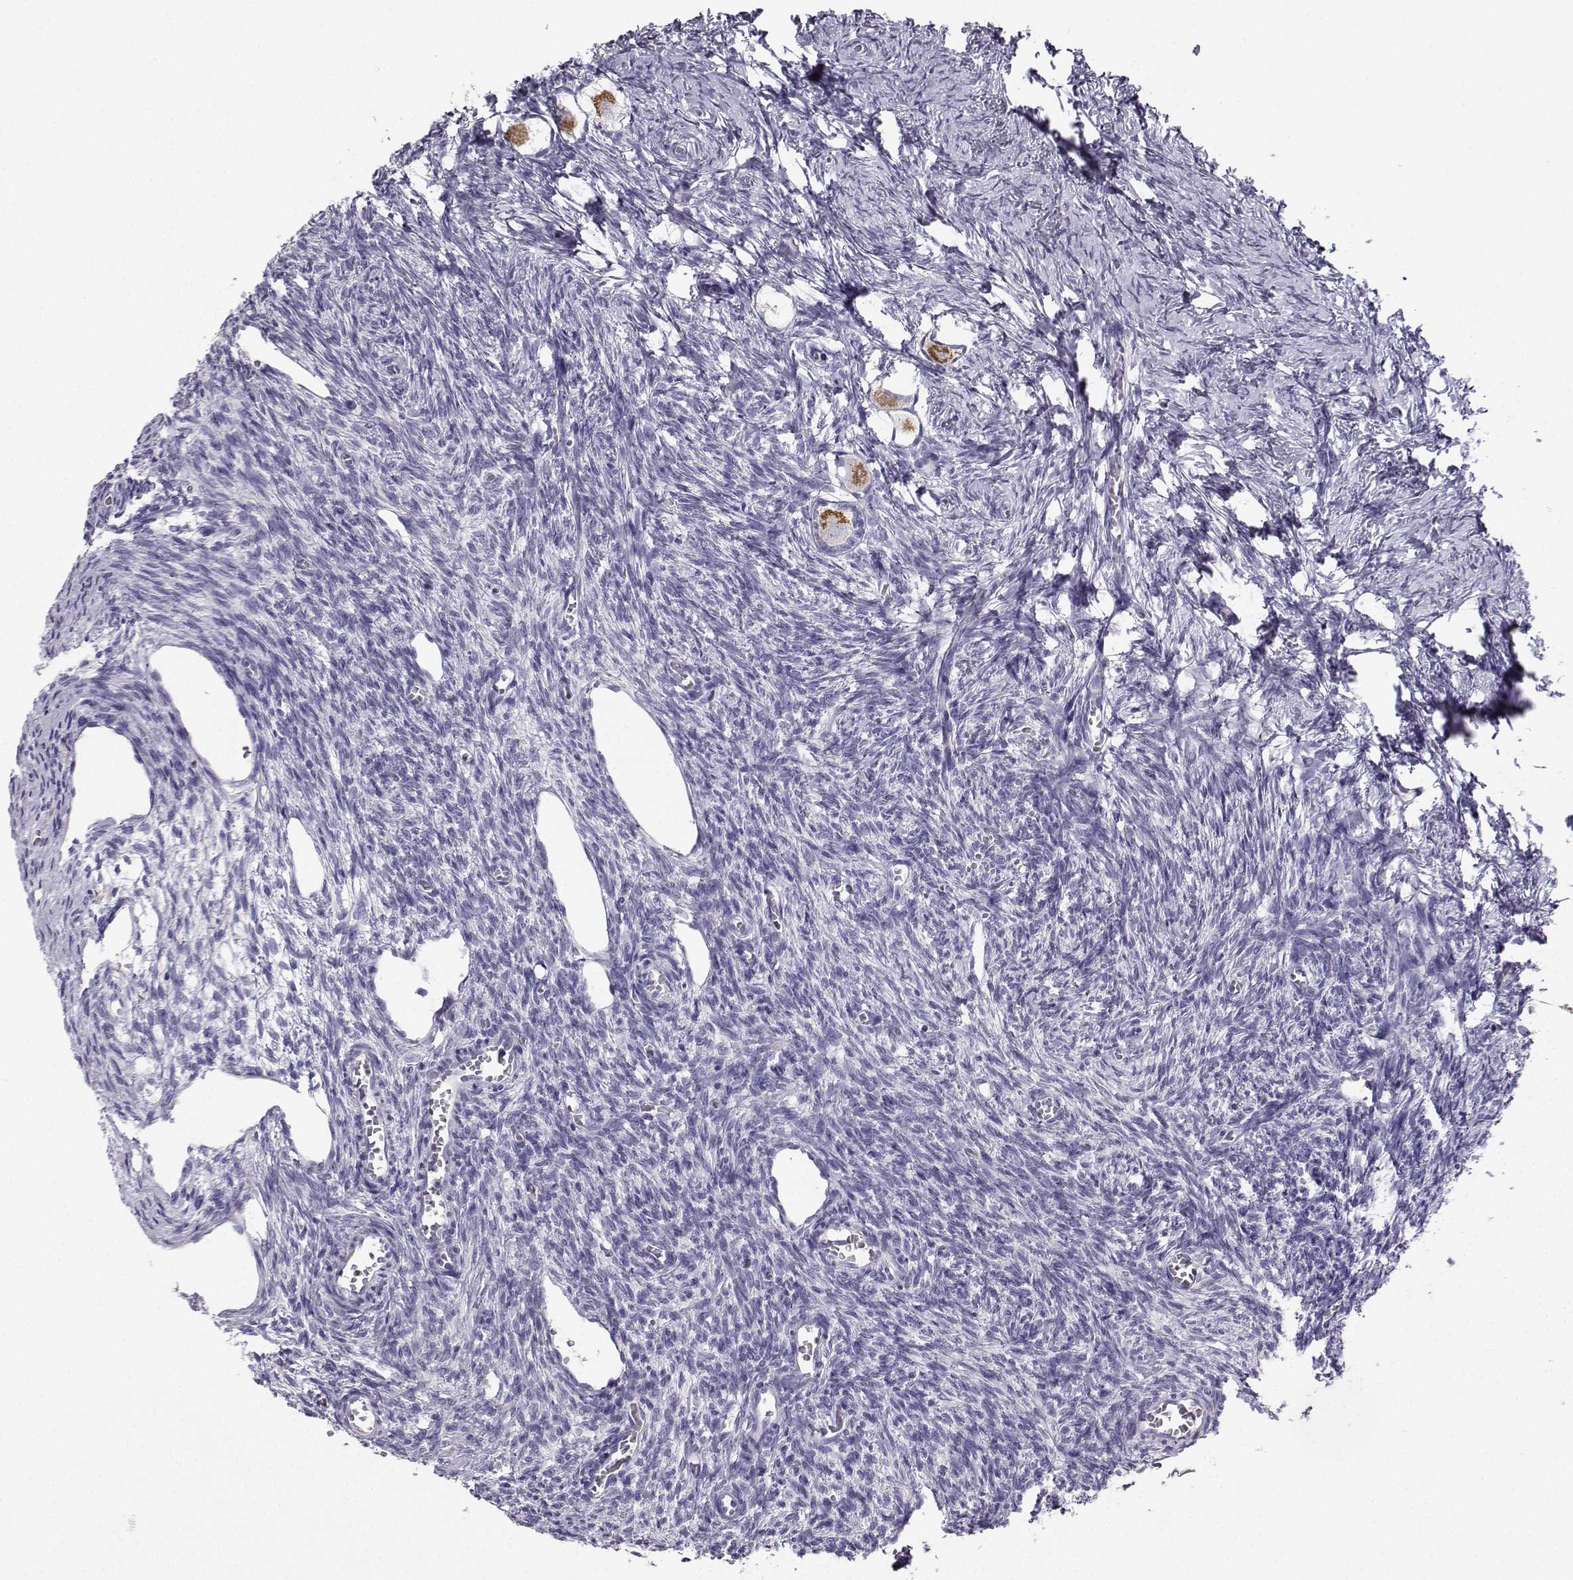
{"staining": {"intensity": "strong", "quantity": "25%-75%", "location": "cytoplasmic/membranous"}, "tissue": "ovary", "cell_type": "Follicle cells", "image_type": "normal", "snomed": [{"axis": "morphology", "description": "Normal tissue, NOS"}, {"axis": "topography", "description": "Ovary"}], "caption": "A brown stain shows strong cytoplasmic/membranous positivity of a protein in follicle cells of unremarkable ovary. (DAB IHC with brightfield microscopy, high magnification).", "gene": "AVP", "patient": {"sex": "female", "age": 27}}